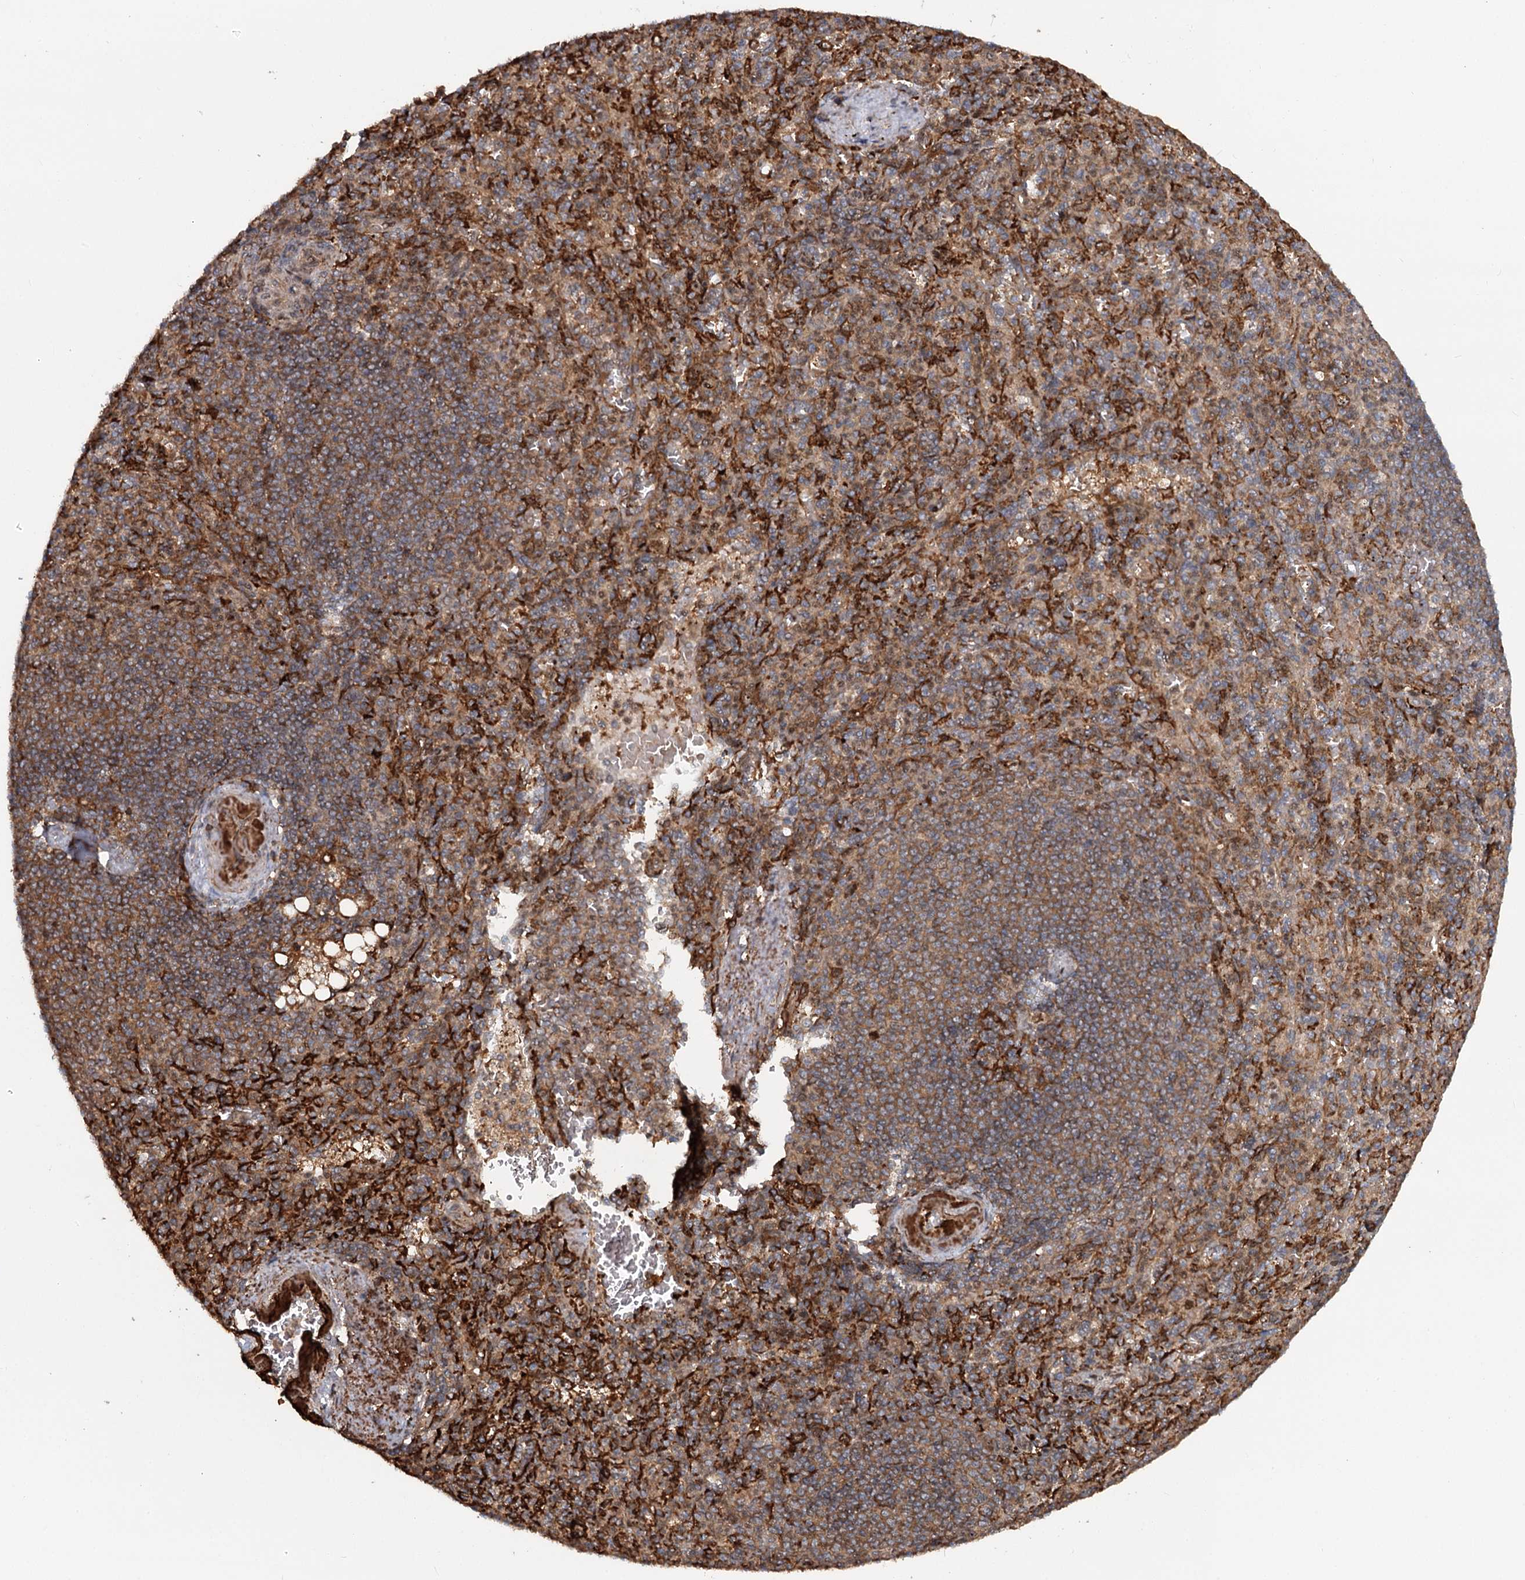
{"staining": {"intensity": "moderate", "quantity": ">75%", "location": "cytoplasmic/membranous"}, "tissue": "spleen", "cell_type": "Cells in red pulp", "image_type": "normal", "snomed": [{"axis": "morphology", "description": "Normal tissue, NOS"}, {"axis": "topography", "description": "Spleen"}], "caption": "IHC histopathology image of unremarkable spleen: spleen stained using immunohistochemistry (IHC) shows medium levels of moderate protein expression localized specifically in the cytoplasmic/membranous of cells in red pulp, appearing as a cytoplasmic/membranous brown color.", "gene": "RNF111", "patient": {"sex": "female", "age": 74}}